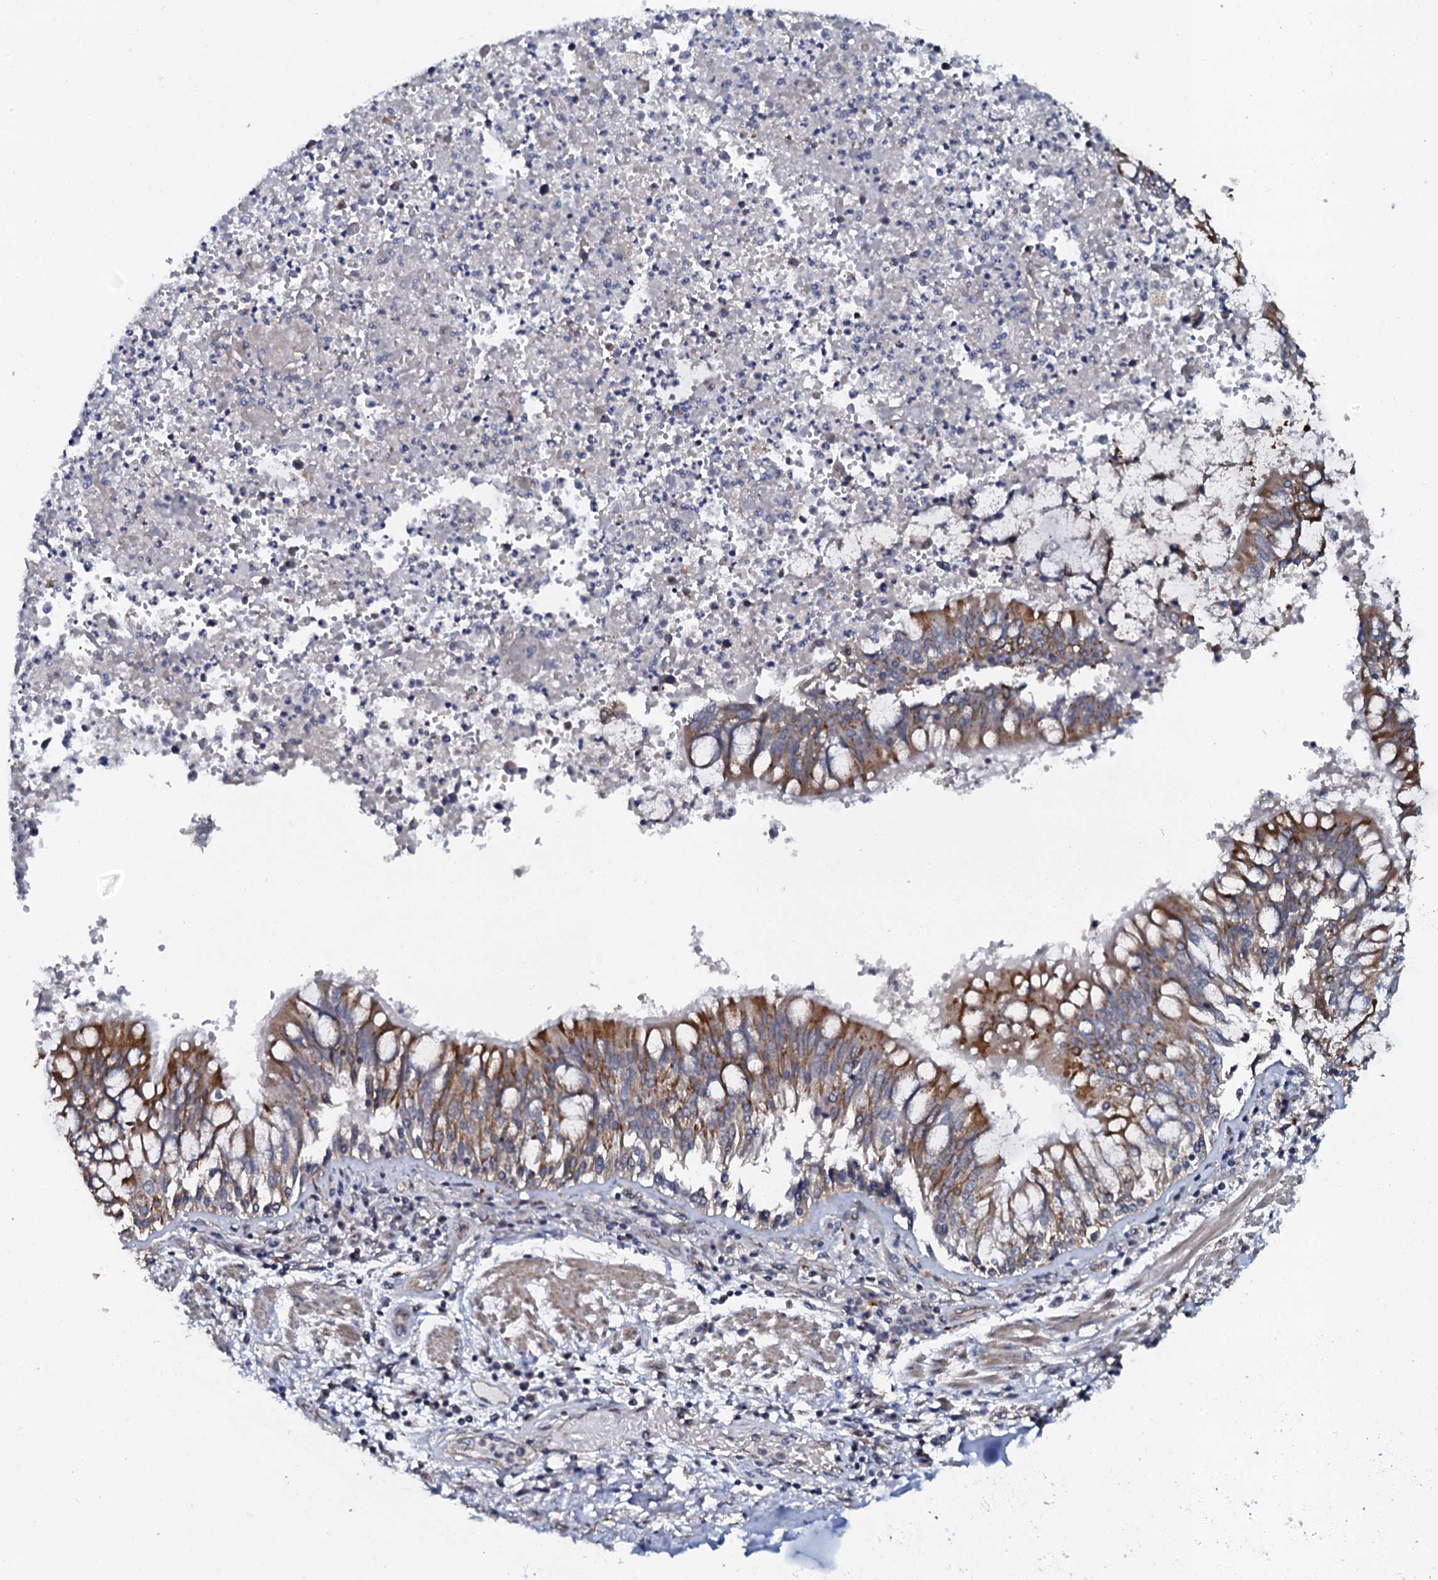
{"staining": {"intensity": "negative", "quantity": "none", "location": "none"}, "tissue": "adipose tissue", "cell_type": "Adipocytes", "image_type": "normal", "snomed": [{"axis": "morphology", "description": "Normal tissue, NOS"}, {"axis": "topography", "description": "Cartilage tissue"}, {"axis": "topography", "description": "Bronchus"}, {"axis": "topography", "description": "Lung"}, {"axis": "topography", "description": "Peripheral nerve tissue"}], "caption": "High power microscopy image of an immunohistochemistry image of benign adipose tissue, revealing no significant positivity in adipocytes.", "gene": "GLCE", "patient": {"sex": "female", "age": 49}}